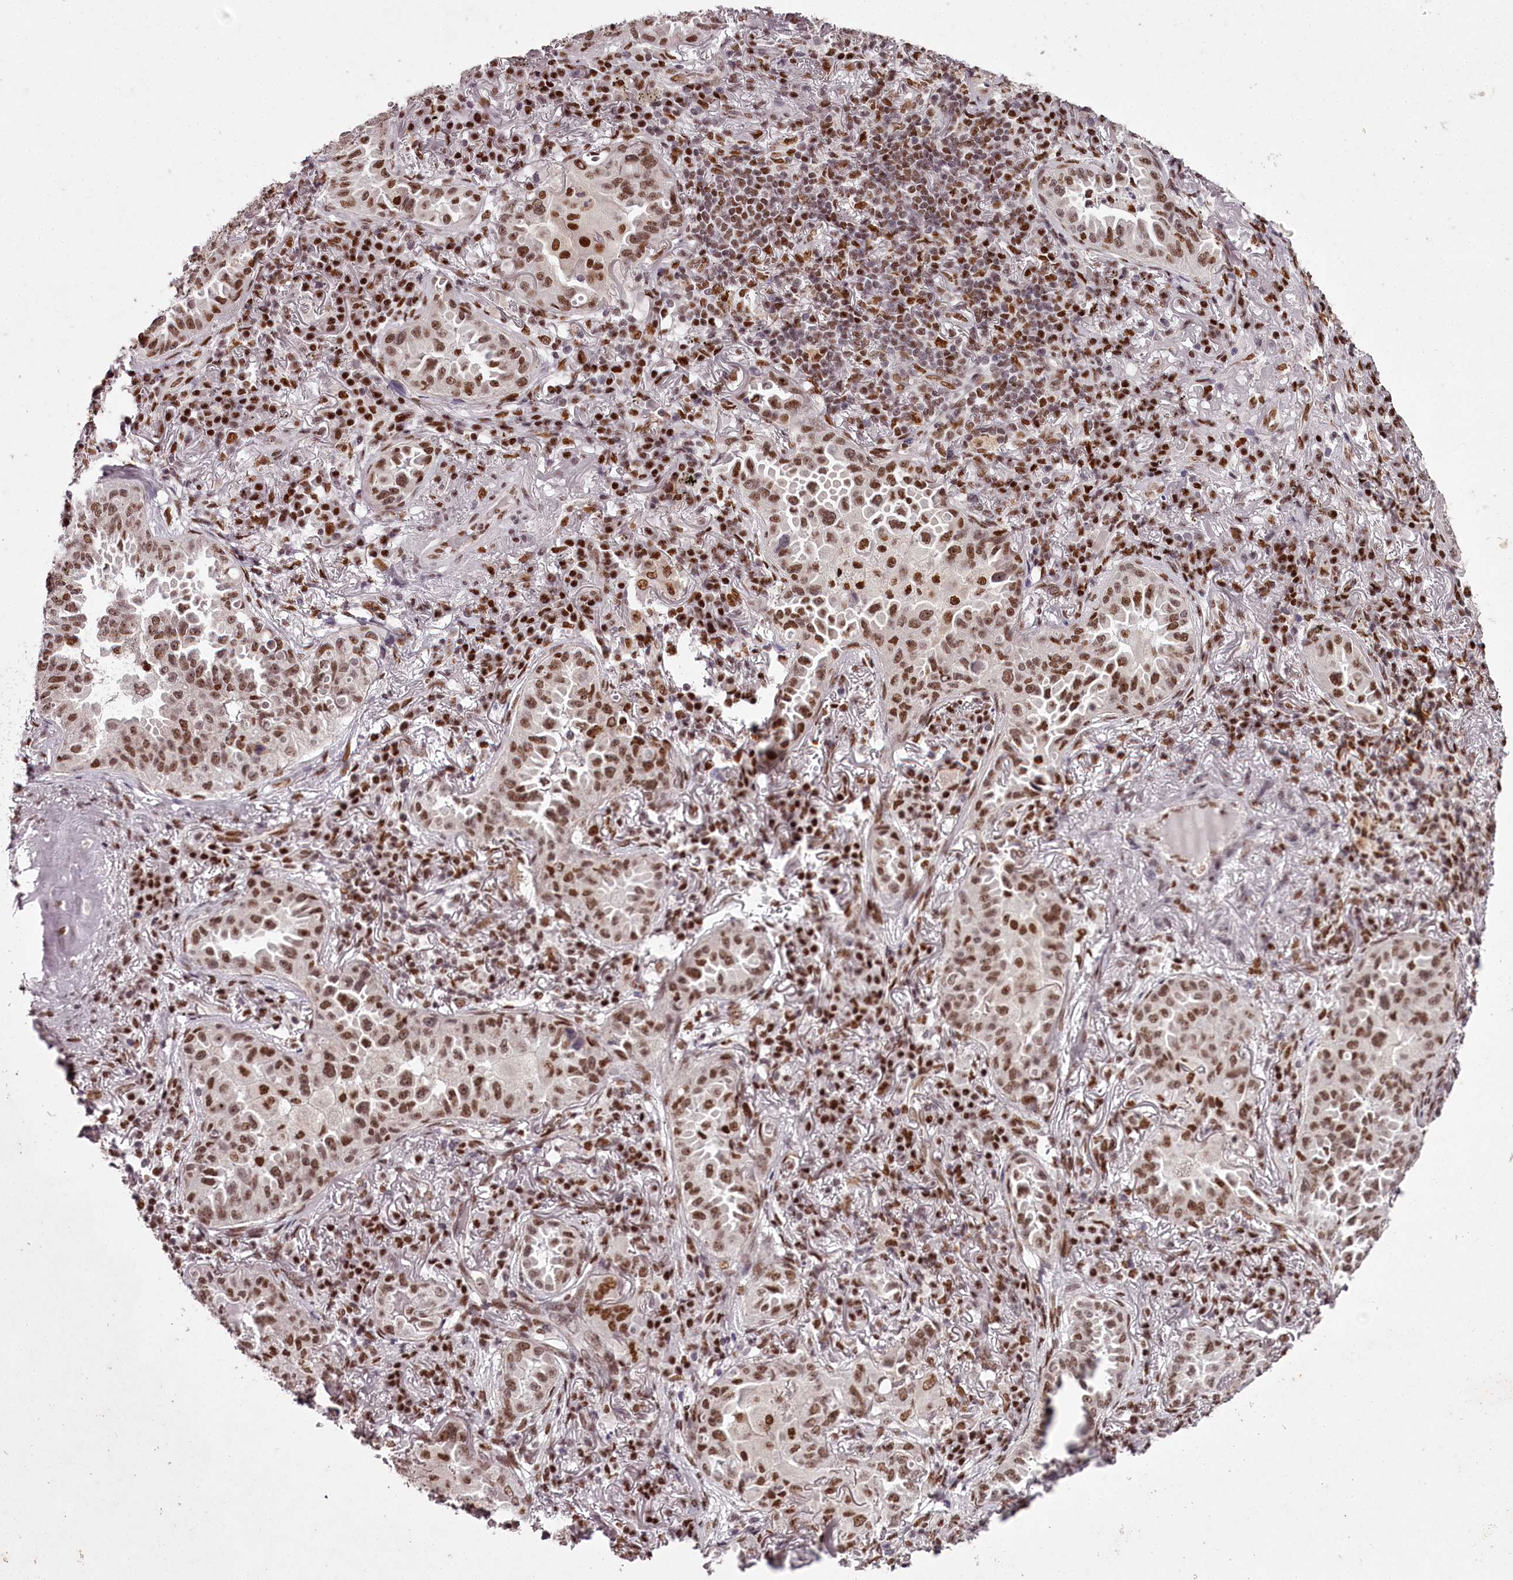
{"staining": {"intensity": "moderate", "quantity": ">75%", "location": "nuclear"}, "tissue": "lung cancer", "cell_type": "Tumor cells", "image_type": "cancer", "snomed": [{"axis": "morphology", "description": "Adenocarcinoma, NOS"}, {"axis": "topography", "description": "Lung"}], "caption": "Tumor cells demonstrate medium levels of moderate nuclear expression in about >75% of cells in human adenocarcinoma (lung).", "gene": "PSPC1", "patient": {"sex": "female", "age": 69}}